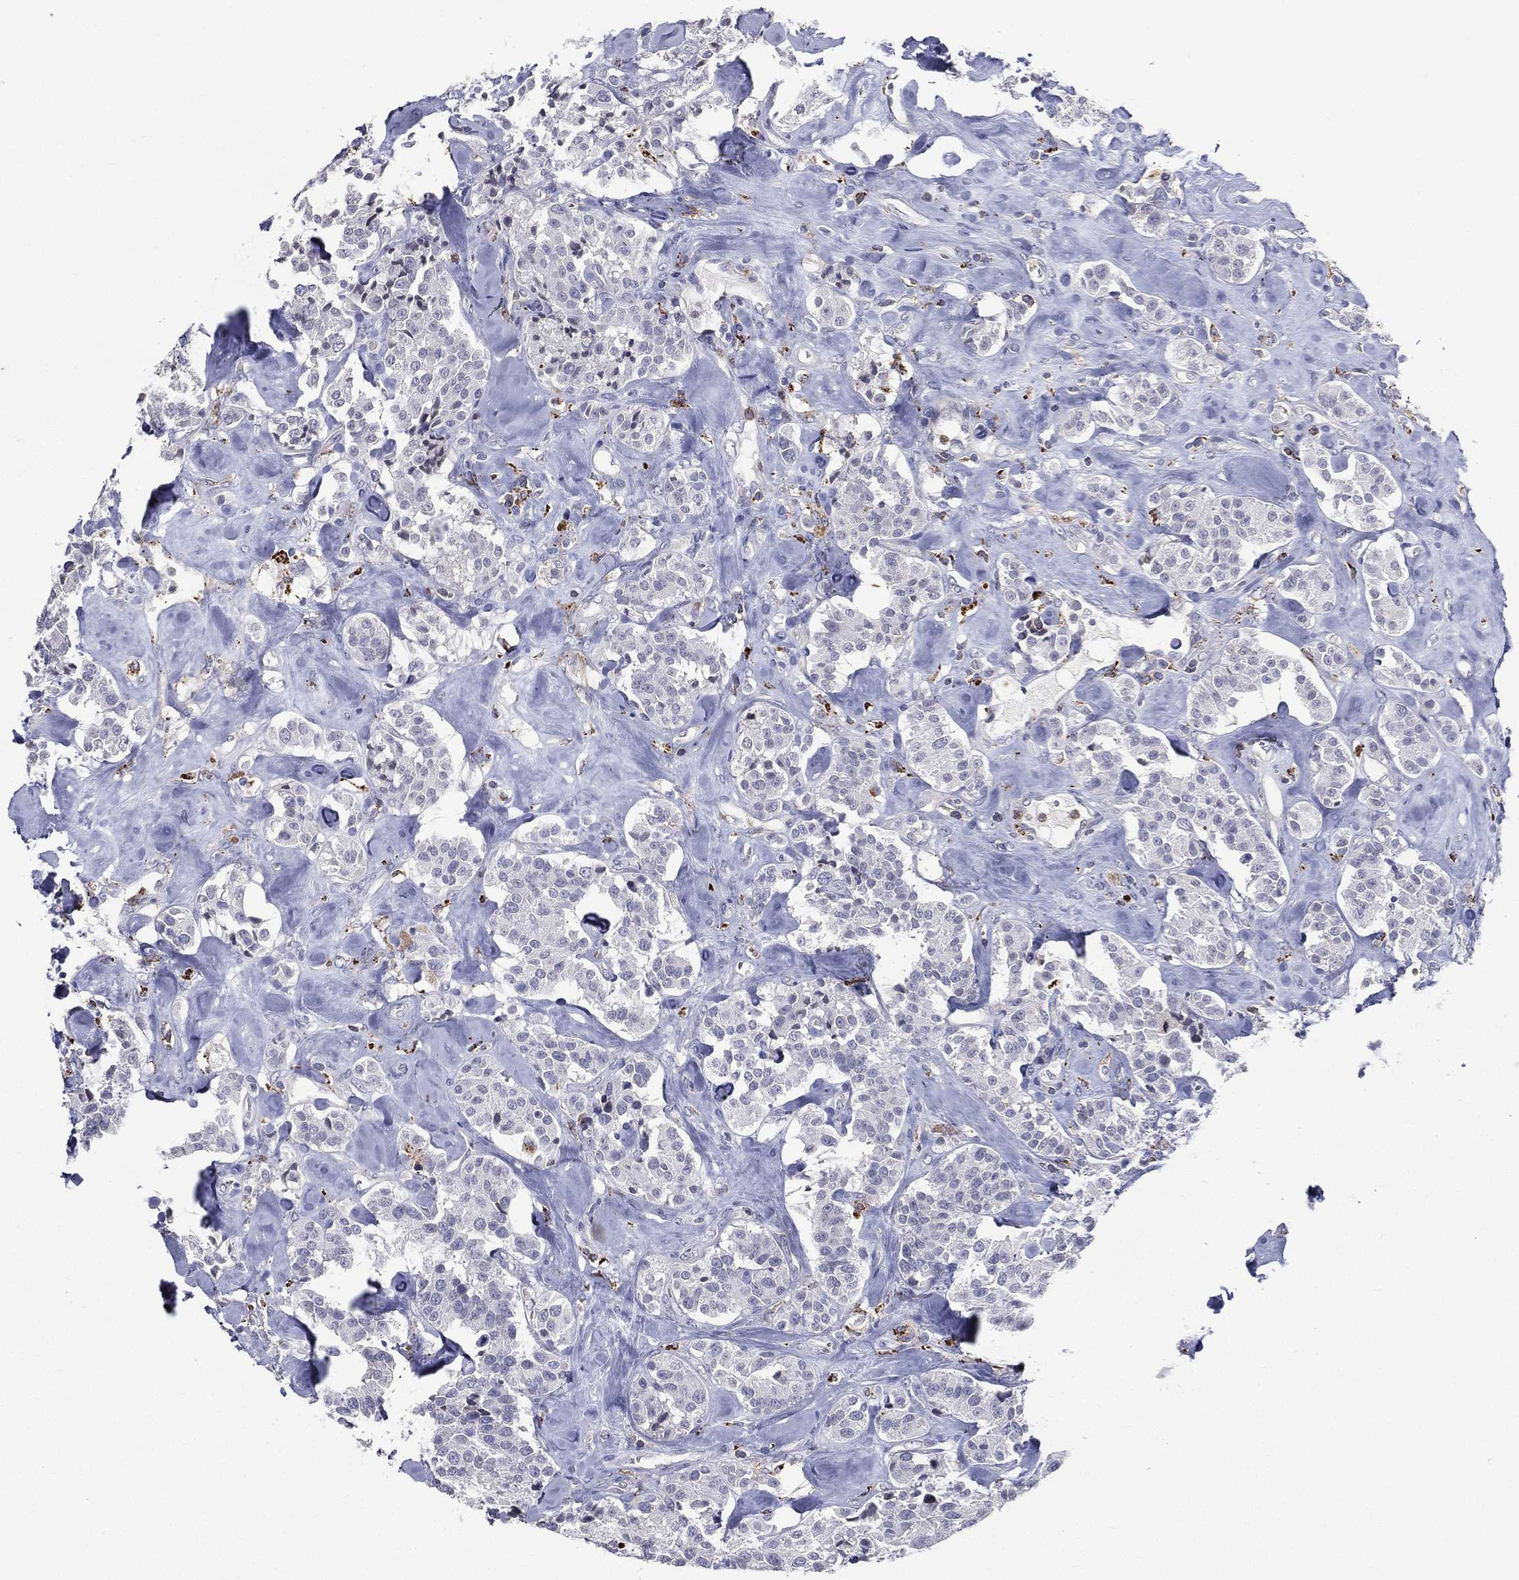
{"staining": {"intensity": "negative", "quantity": "none", "location": "none"}, "tissue": "carcinoid", "cell_type": "Tumor cells", "image_type": "cancer", "snomed": [{"axis": "morphology", "description": "Carcinoid, malignant, NOS"}, {"axis": "topography", "description": "Pancreas"}], "caption": "A histopathology image of carcinoid stained for a protein displays no brown staining in tumor cells. (Brightfield microscopy of DAB (3,3'-diaminobenzidine) IHC at high magnification).", "gene": "EVI2B", "patient": {"sex": "male", "age": 41}}